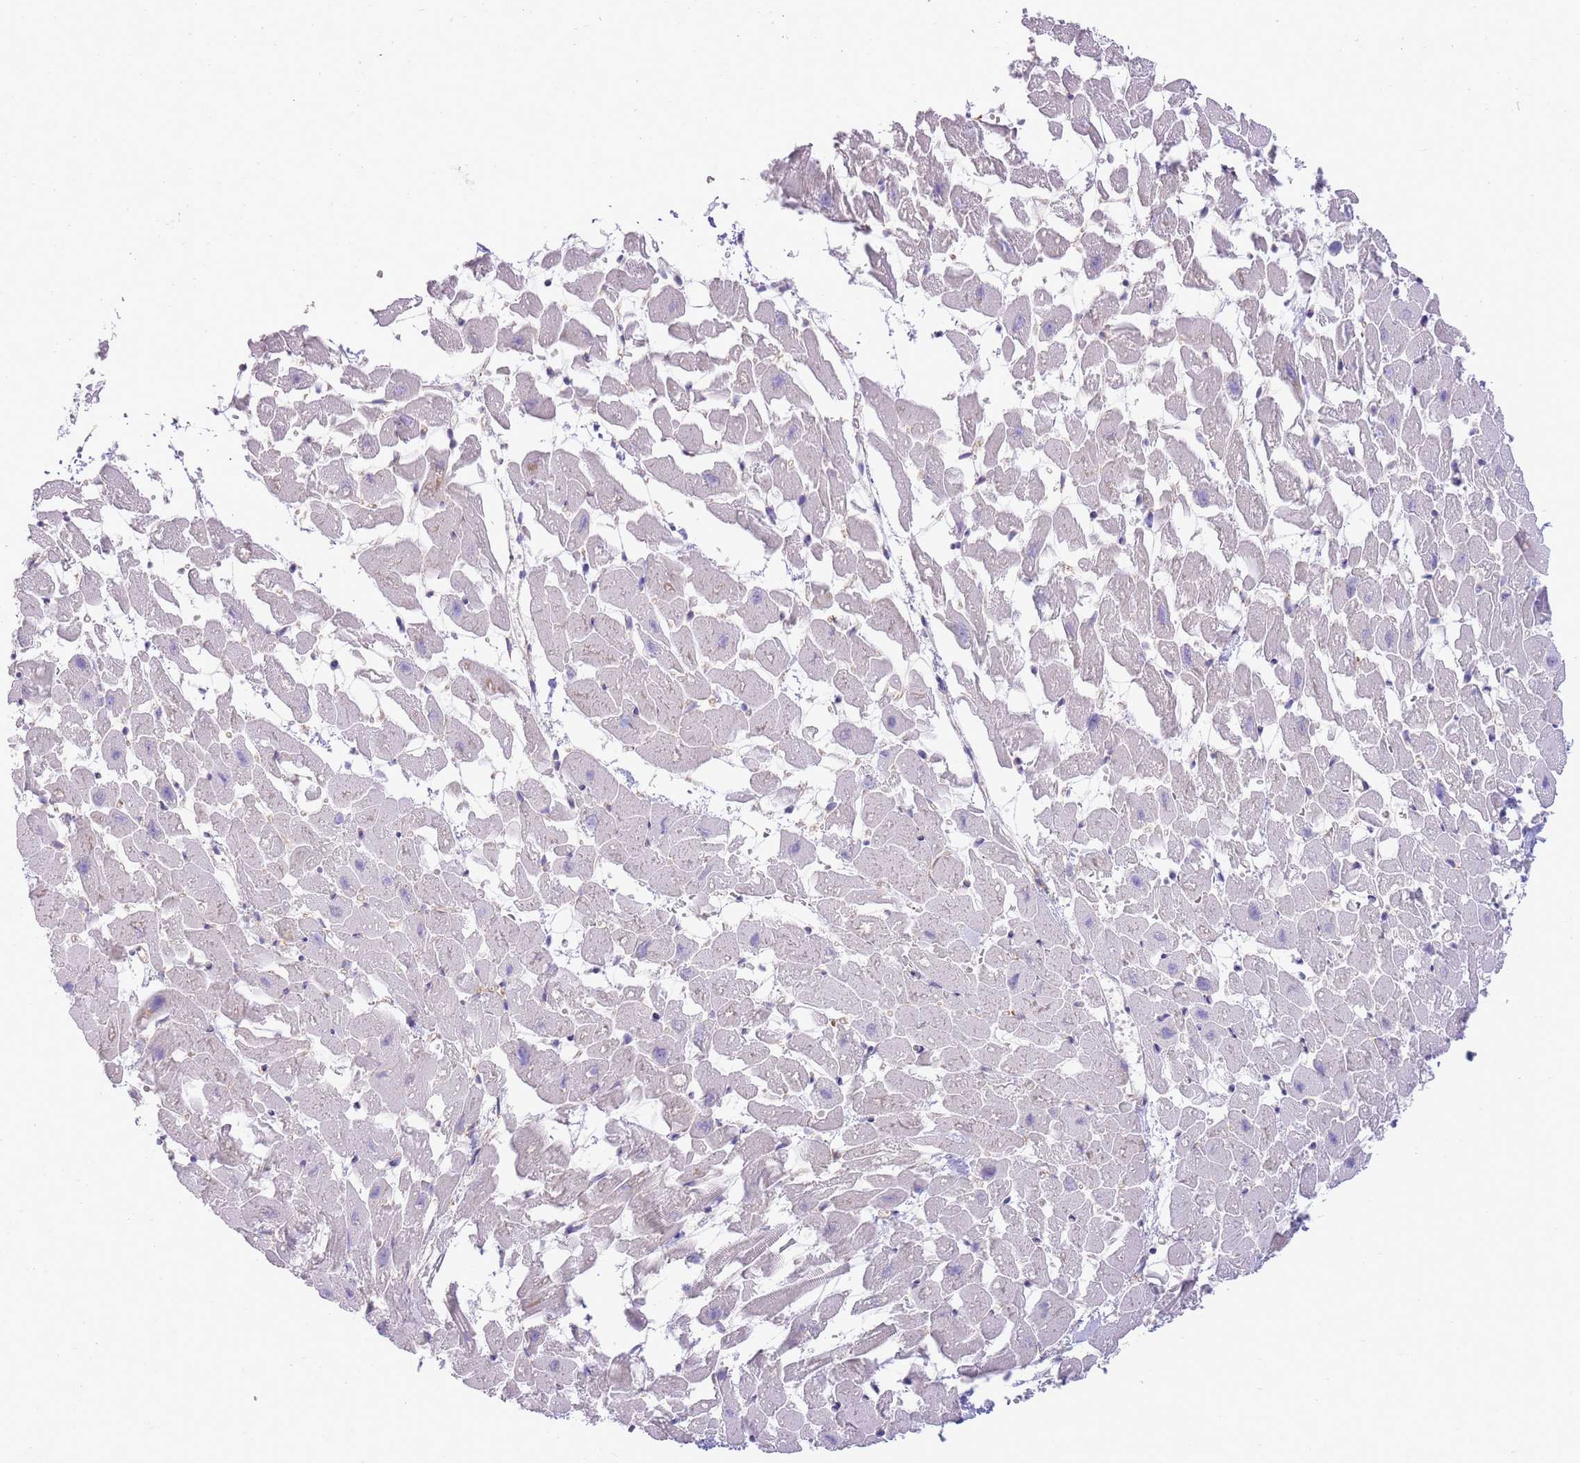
{"staining": {"intensity": "weak", "quantity": "25%-75%", "location": "cytoplasmic/membranous,nuclear"}, "tissue": "heart muscle", "cell_type": "Cardiomyocytes", "image_type": "normal", "snomed": [{"axis": "morphology", "description": "Normal tissue, NOS"}, {"axis": "topography", "description": "Heart"}], "caption": "The image shows staining of benign heart muscle, revealing weak cytoplasmic/membranous,nuclear protein positivity (brown color) within cardiomyocytes. Using DAB (brown) and hematoxylin (blue) stains, captured at high magnification using brightfield microscopy.", "gene": "EXOSC8", "patient": {"sex": "female", "age": 64}}